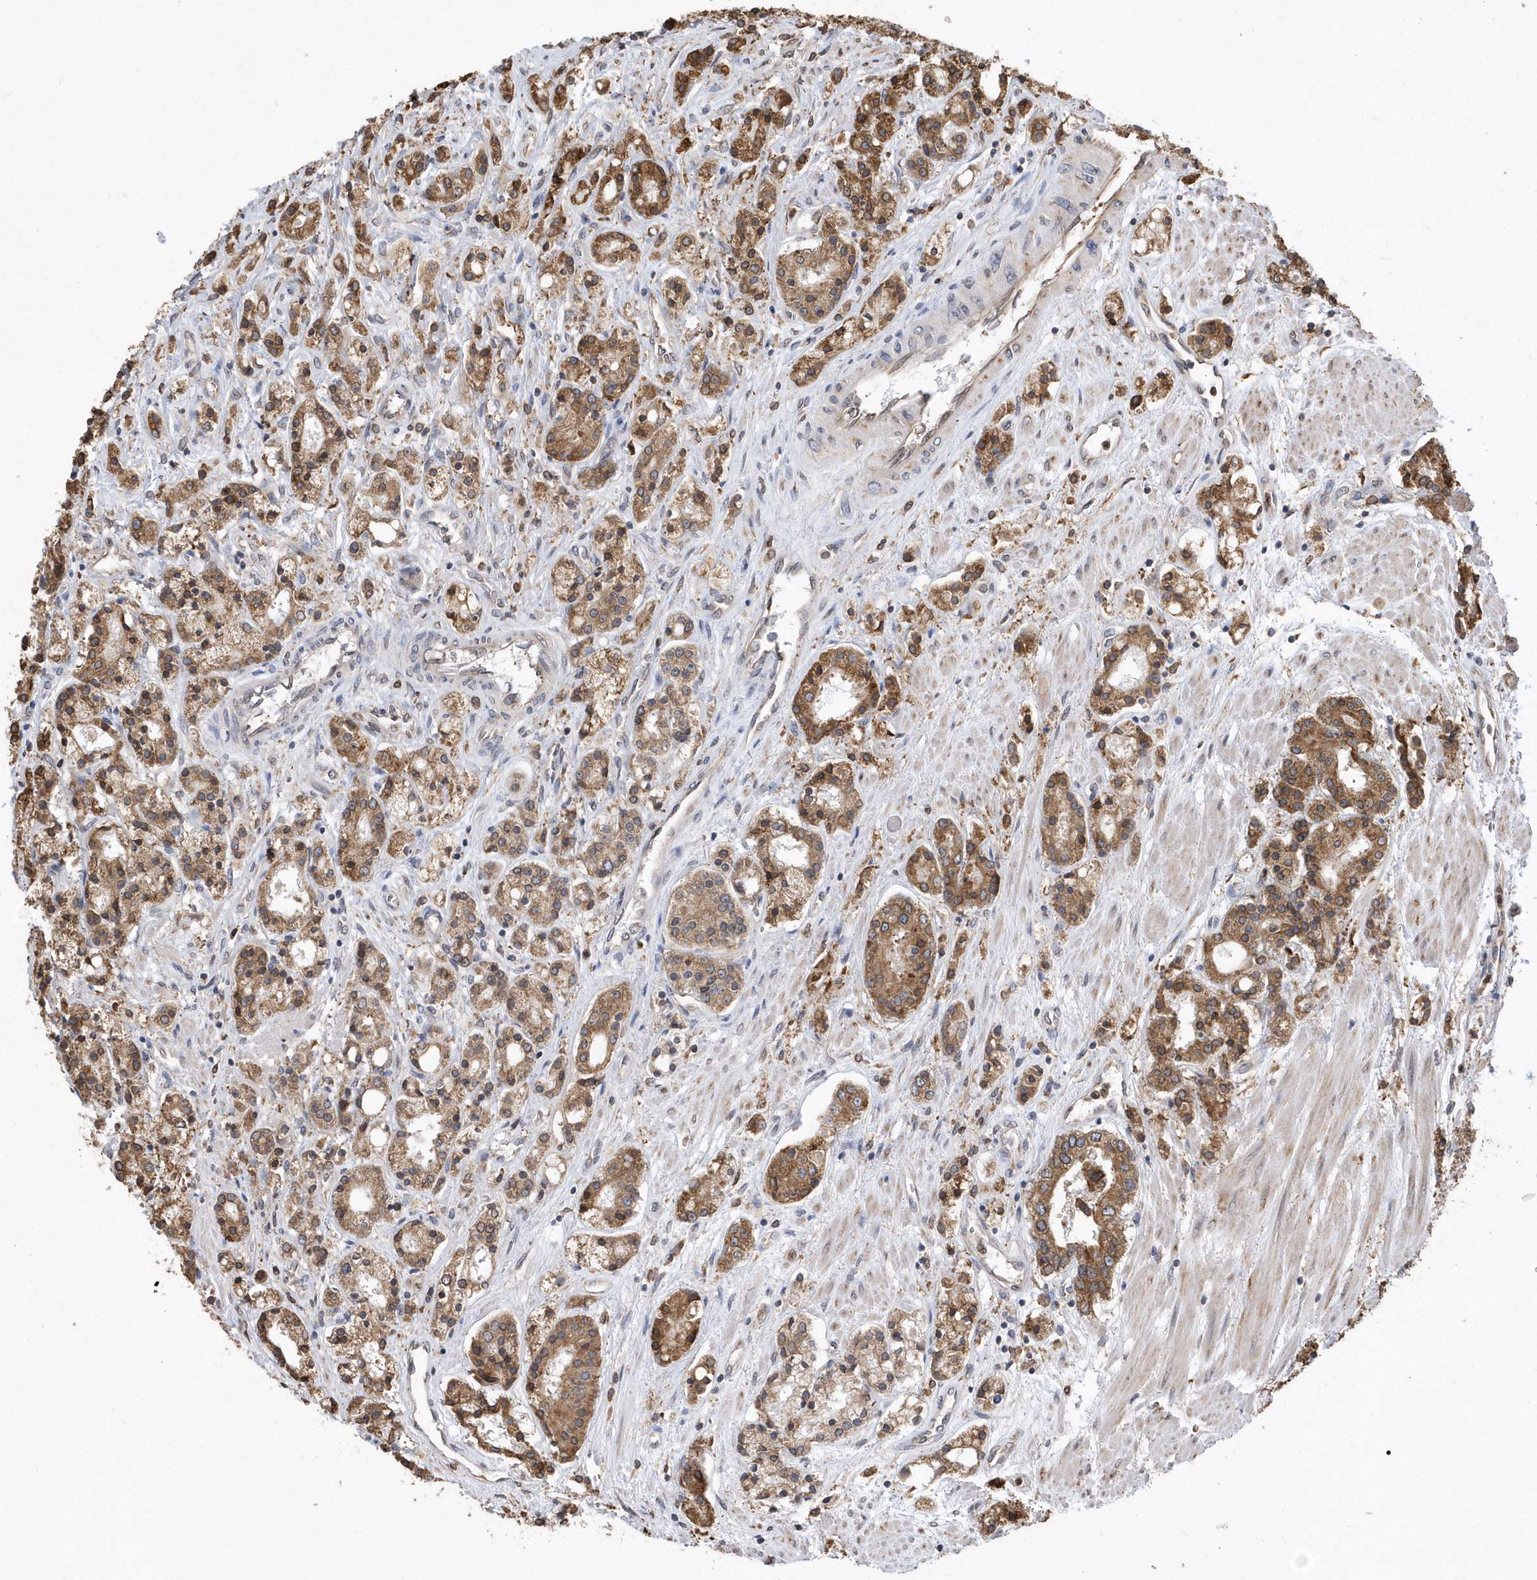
{"staining": {"intensity": "moderate", "quantity": ">75%", "location": "cytoplasmic/membranous"}, "tissue": "prostate cancer", "cell_type": "Tumor cells", "image_type": "cancer", "snomed": [{"axis": "morphology", "description": "Adenocarcinoma, High grade"}, {"axis": "topography", "description": "Prostate"}], "caption": "IHC (DAB) staining of prostate cancer displays moderate cytoplasmic/membranous protein staining in approximately >75% of tumor cells. The staining was performed using DAB to visualize the protein expression in brown, while the nuclei were stained in blue with hematoxylin (Magnification: 20x).", "gene": "VAMP7", "patient": {"sex": "male", "age": 60}}